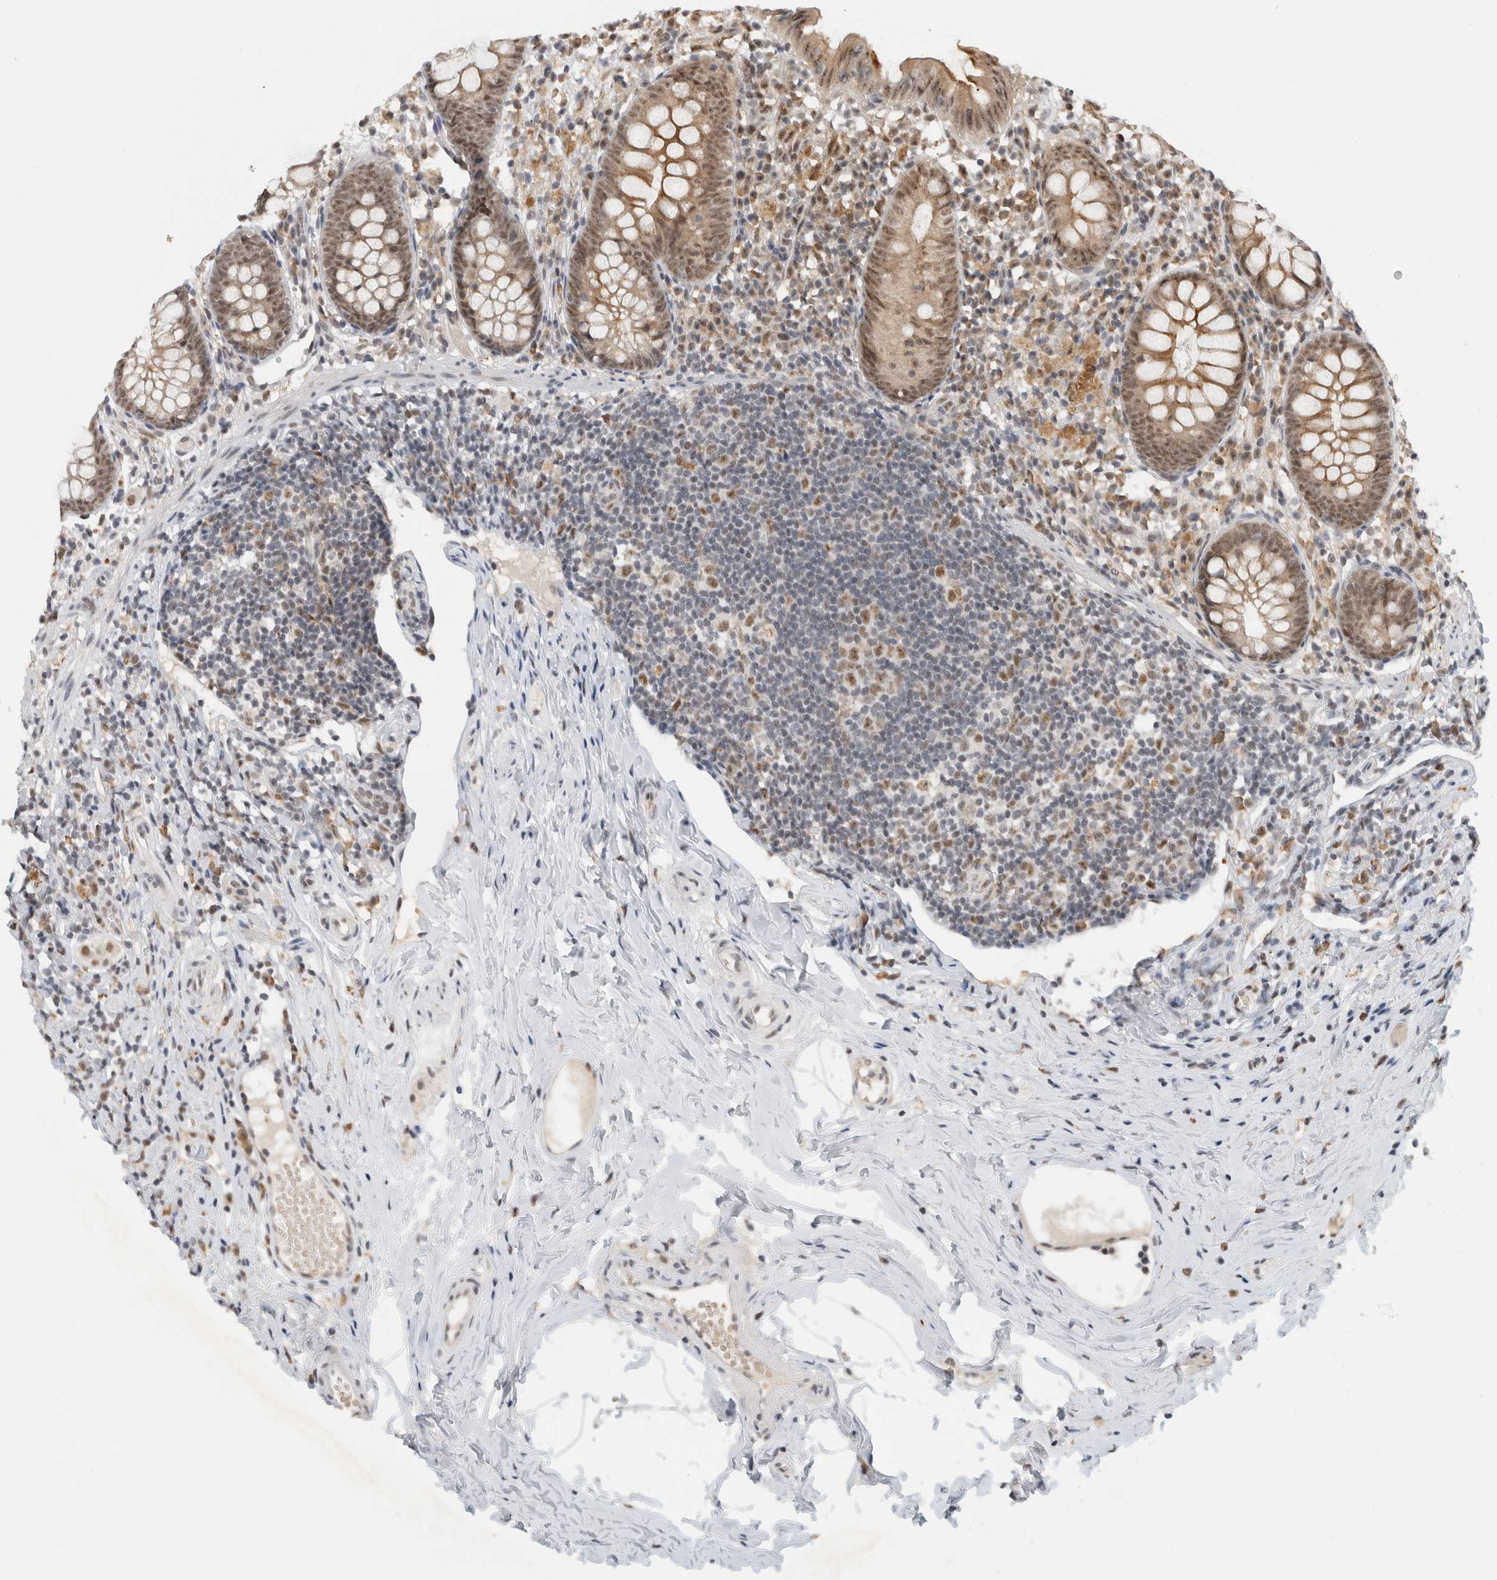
{"staining": {"intensity": "moderate", "quantity": ">75%", "location": "cytoplasmic/membranous,nuclear"}, "tissue": "appendix", "cell_type": "Glandular cells", "image_type": "normal", "snomed": [{"axis": "morphology", "description": "Normal tissue, NOS"}, {"axis": "topography", "description": "Appendix"}], "caption": "Immunohistochemical staining of normal appendix displays medium levels of moderate cytoplasmic/membranous,nuclear expression in approximately >75% of glandular cells. The staining was performed using DAB (3,3'-diaminobenzidine), with brown indicating positive protein expression. Nuclei are stained blue with hematoxylin.", "gene": "NCAPG2", "patient": {"sex": "female", "age": 20}}